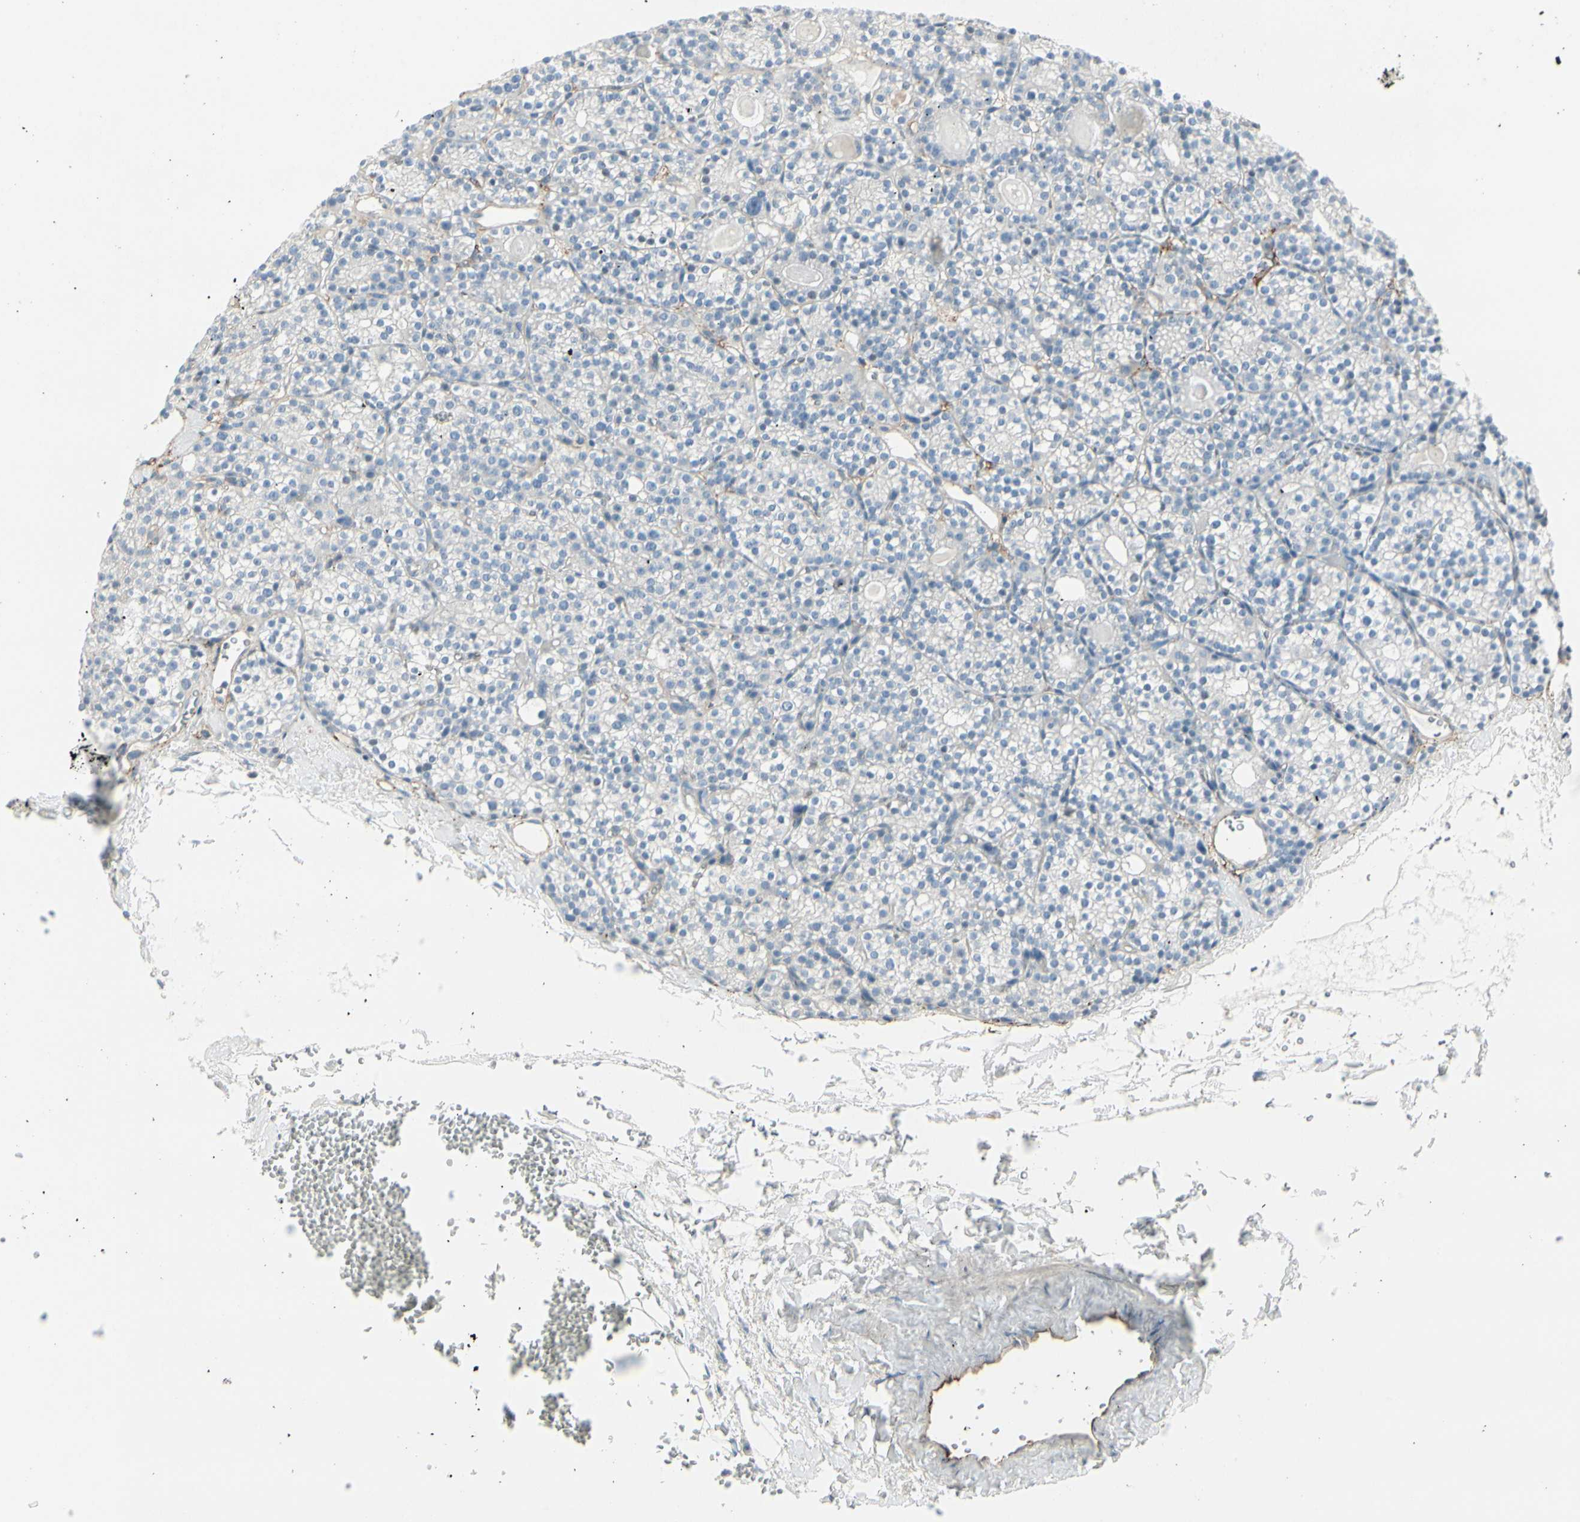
{"staining": {"intensity": "negative", "quantity": "none", "location": "none"}, "tissue": "parathyroid gland", "cell_type": "Glandular cells", "image_type": "normal", "snomed": [{"axis": "morphology", "description": "Normal tissue, NOS"}, {"axis": "topography", "description": "Parathyroid gland"}], "caption": "The histopathology image reveals no significant positivity in glandular cells of parathyroid gland.", "gene": "CACNA2D1", "patient": {"sex": "female", "age": 64}}